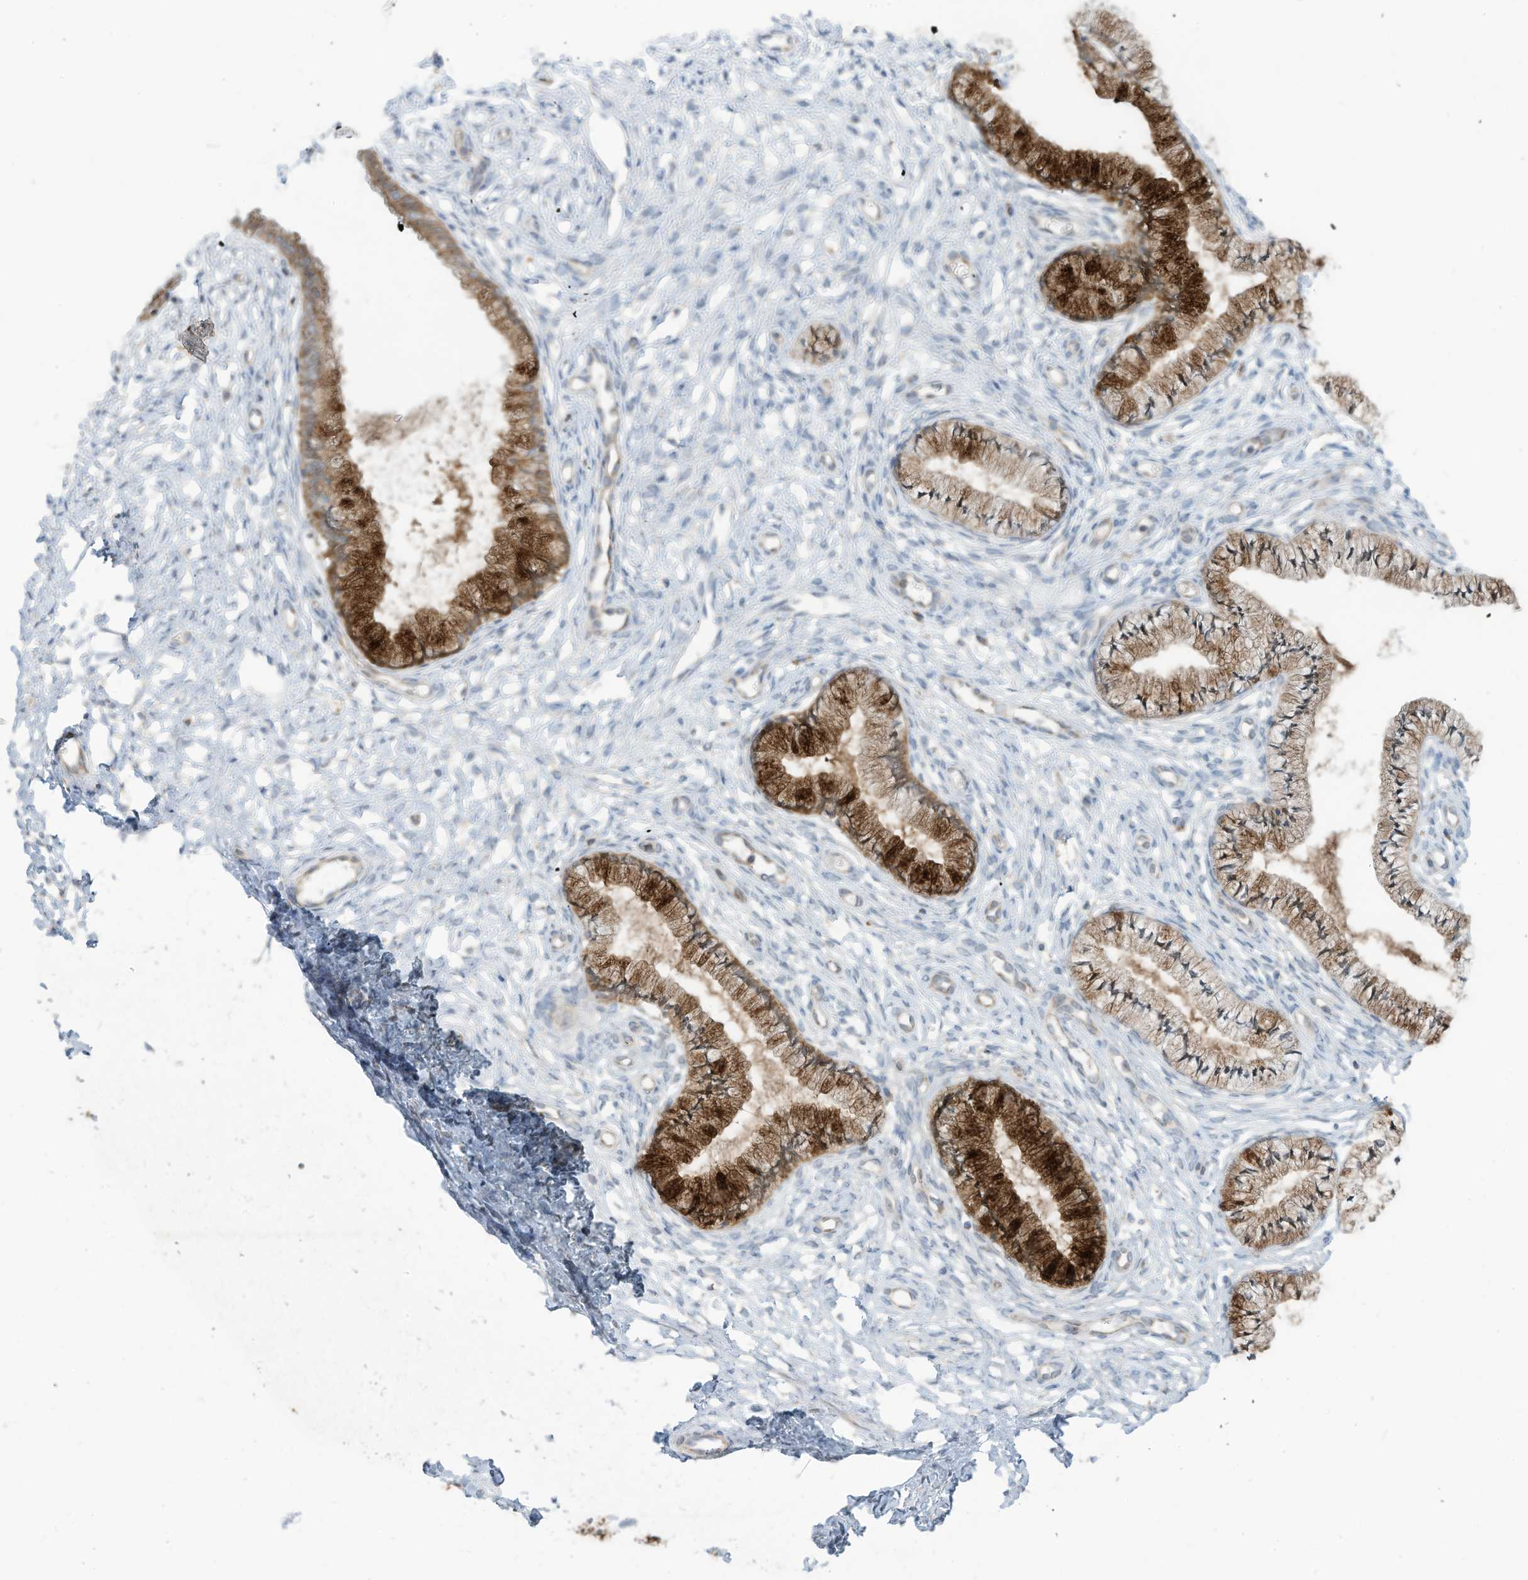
{"staining": {"intensity": "strong", "quantity": "25%-75%", "location": "cytoplasmic/membranous"}, "tissue": "cervix", "cell_type": "Glandular cells", "image_type": "normal", "snomed": [{"axis": "morphology", "description": "Normal tissue, NOS"}, {"axis": "topography", "description": "Cervix"}], "caption": "Immunohistochemical staining of unremarkable human cervix exhibits high levels of strong cytoplasmic/membranous positivity in about 25%-75% of glandular cells. Nuclei are stained in blue.", "gene": "SCGB1D2", "patient": {"sex": "female", "age": 36}}